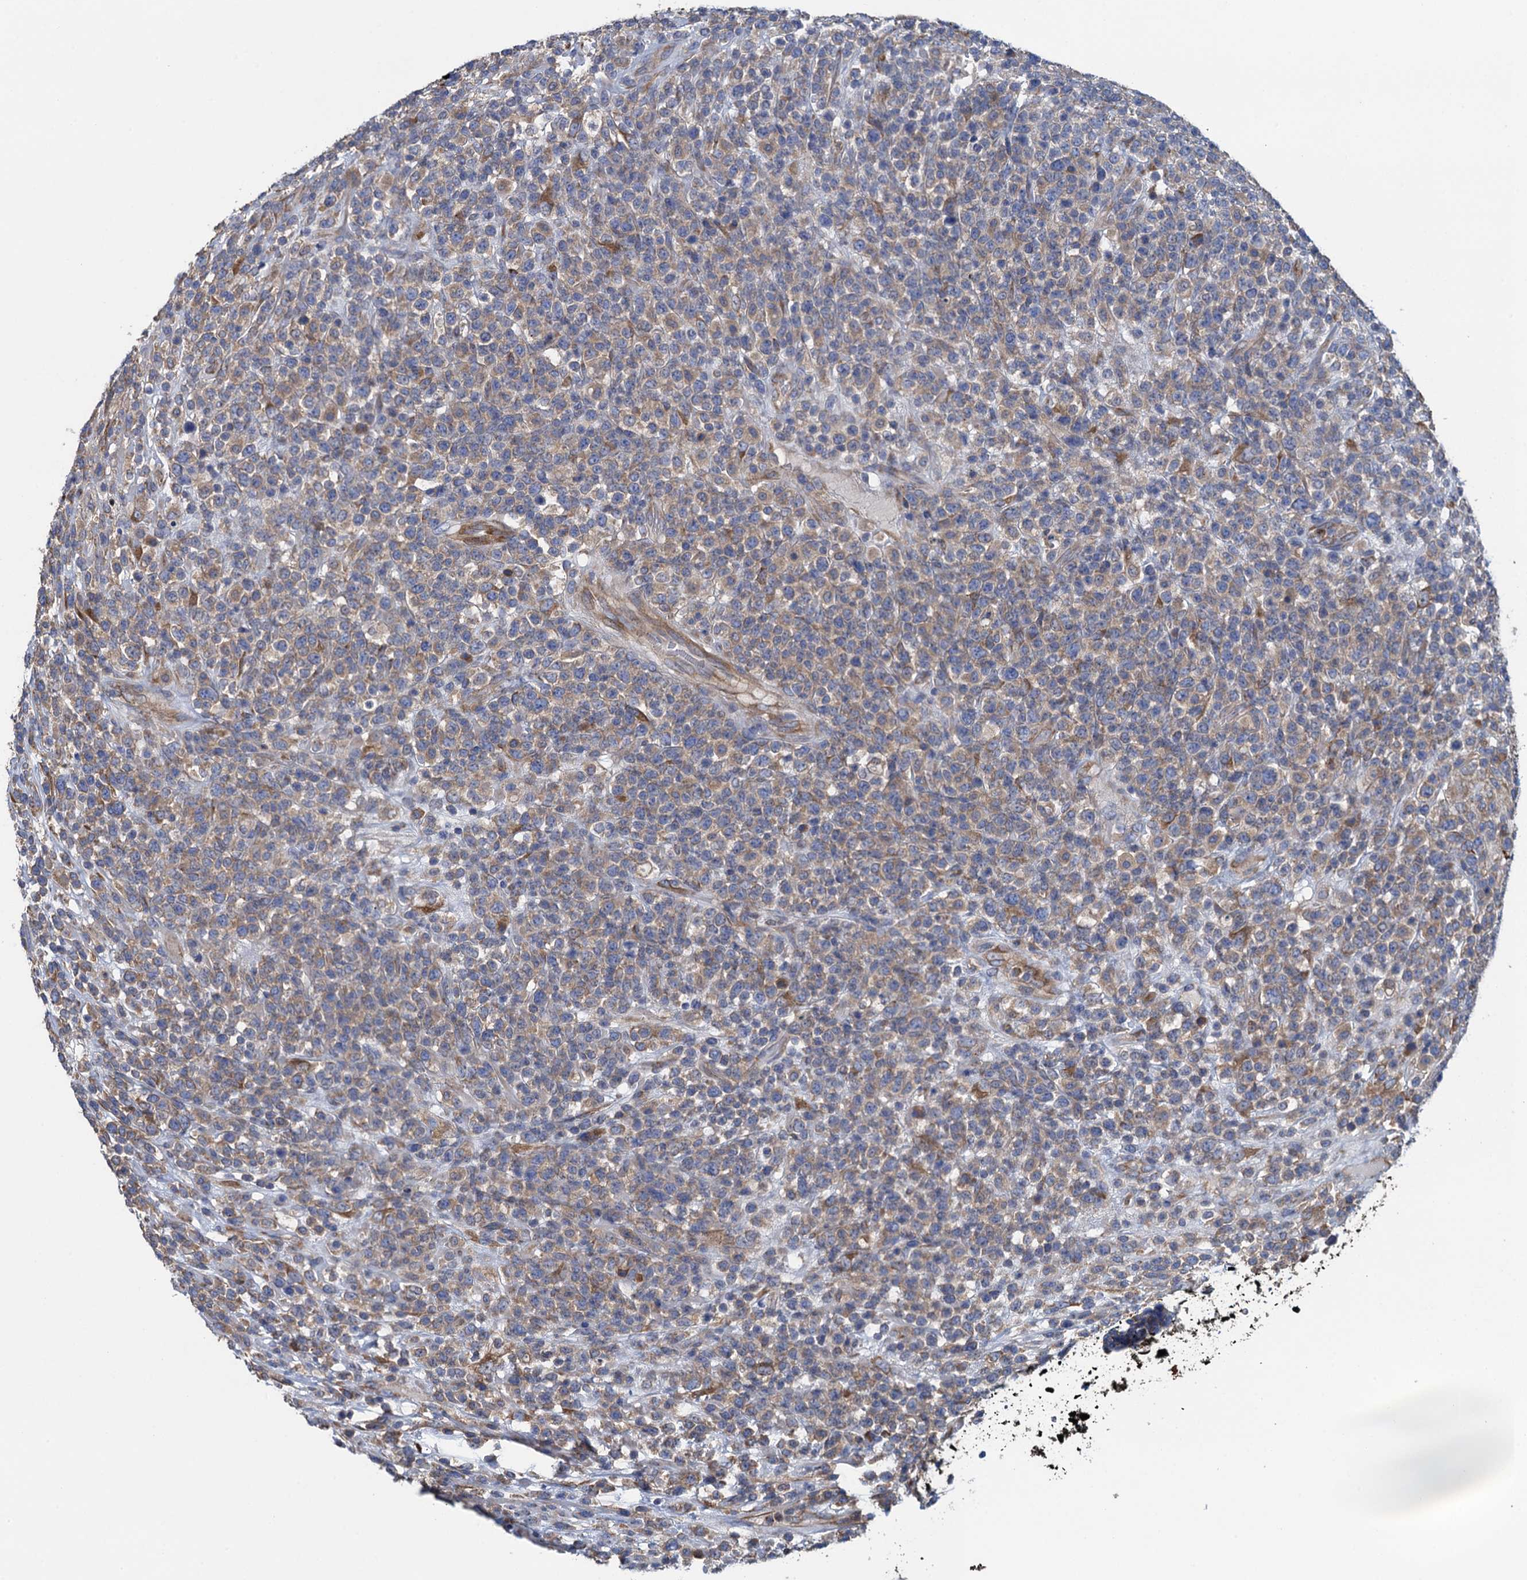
{"staining": {"intensity": "weak", "quantity": "25%-75%", "location": "cytoplasmic/membranous"}, "tissue": "lymphoma", "cell_type": "Tumor cells", "image_type": "cancer", "snomed": [{"axis": "morphology", "description": "Malignant lymphoma, non-Hodgkin's type, High grade"}, {"axis": "topography", "description": "Colon"}], "caption": "IHC image of human high-grade malignant lymphoma, non-Hodgkin's type stained for a protein (brown), which demonstrates low levels of weak cytoplasmic/membranous positivity in about 25%-75% of tumor cells.", "gene": "ADCY9", "patient": {"sex": "female", "age": 53}}